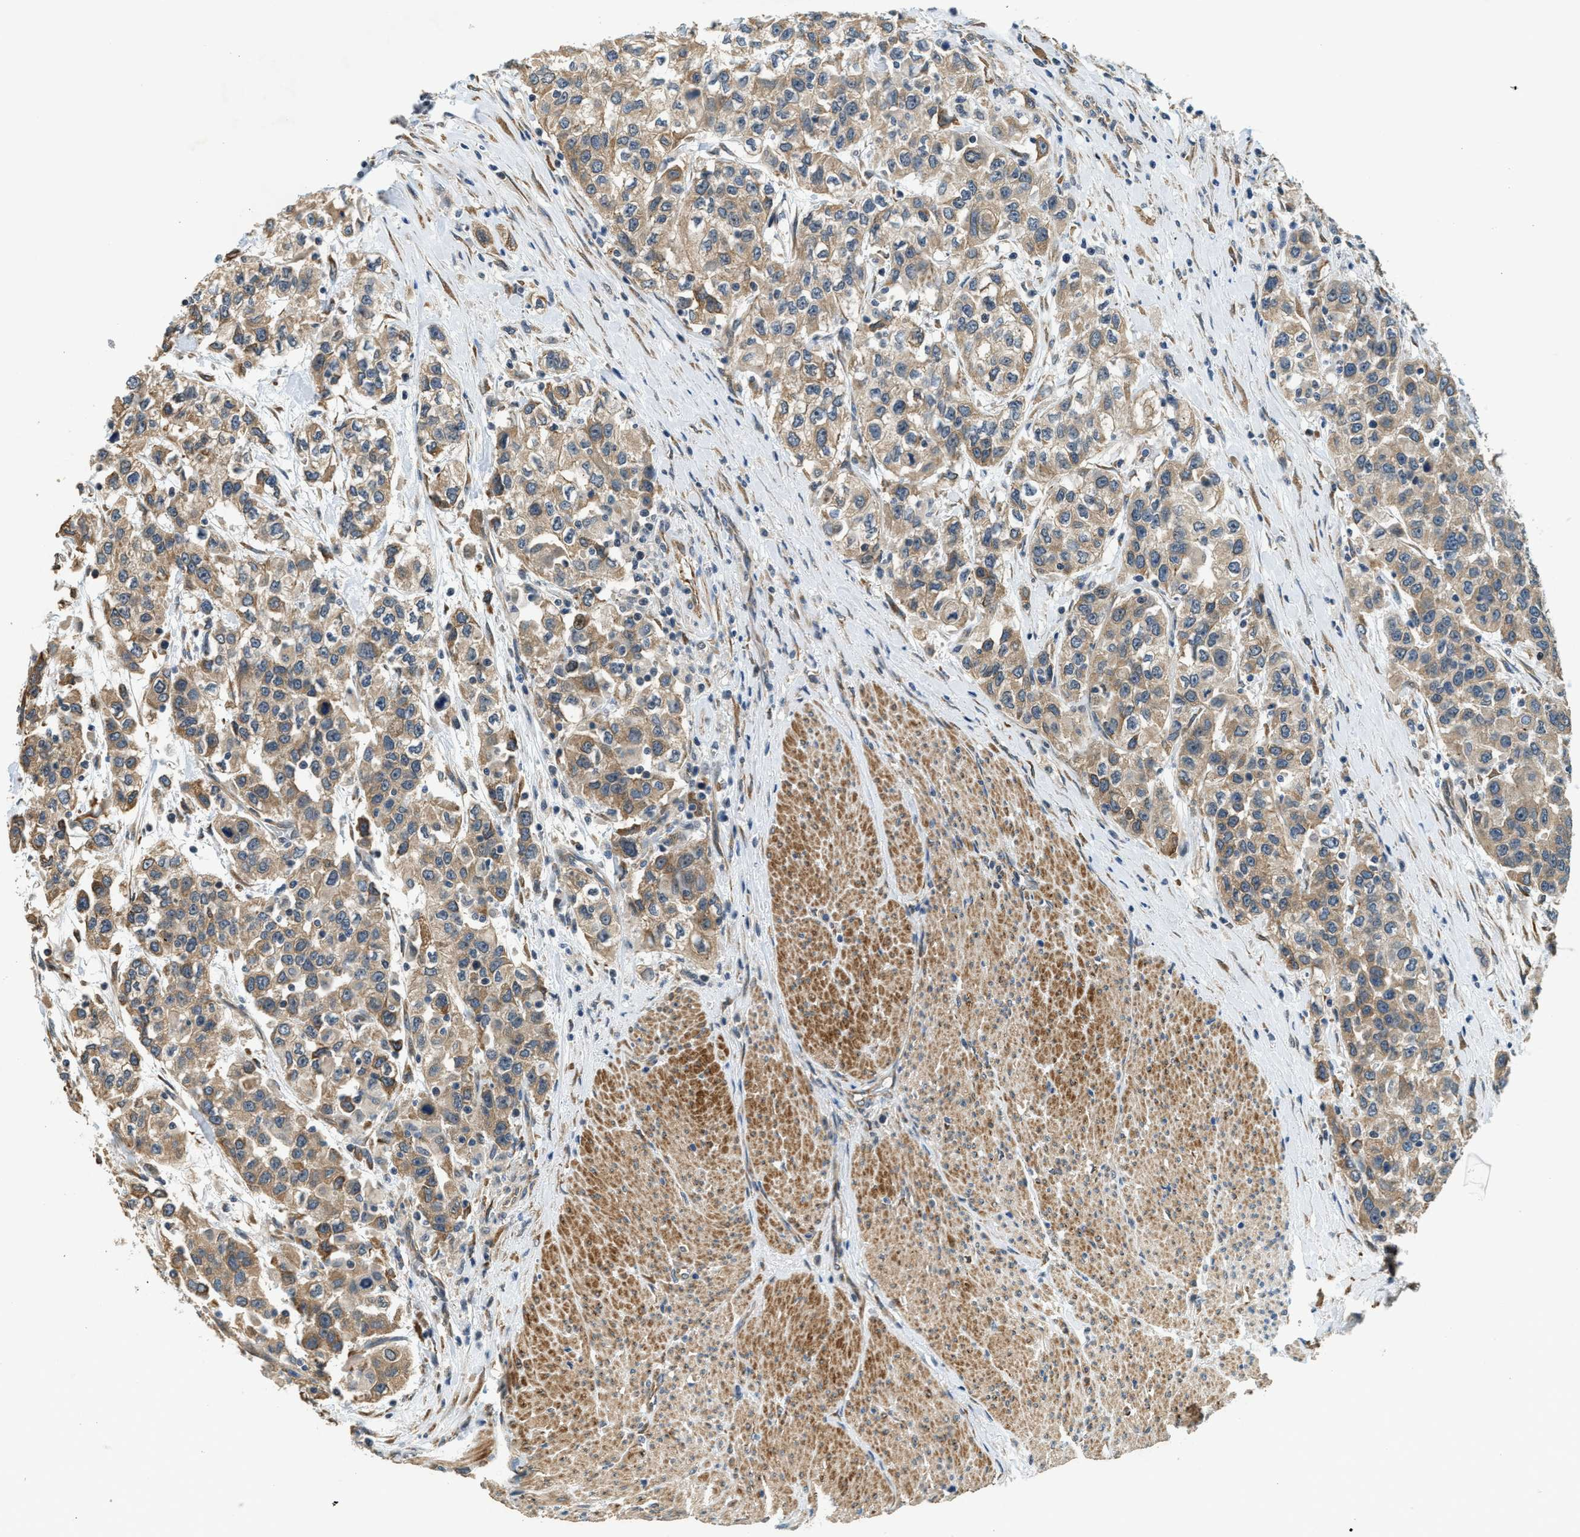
{"staining": {"intensity": "moderate", "quantity": ">75%", "location": "cytoplasmic/membranous"}, "tissue": "urothelial cancer", "cell_type": "Tumor cells", "image_type": "cancer", "snomed": [{"axis": "morphology", "description": "Urothelial carcinoma, High grade"}, {"axis": "topography", "description": "Urinary bladder"}], "caption": "This image demonstrates immunohistochemistry staining of human urothelial cancer, with medium moderate cytoplasmic/membranous expression in about >75% of tumor cells.", "gene": "ALOX12", "patient": {"sex": "female", "age": 80}}